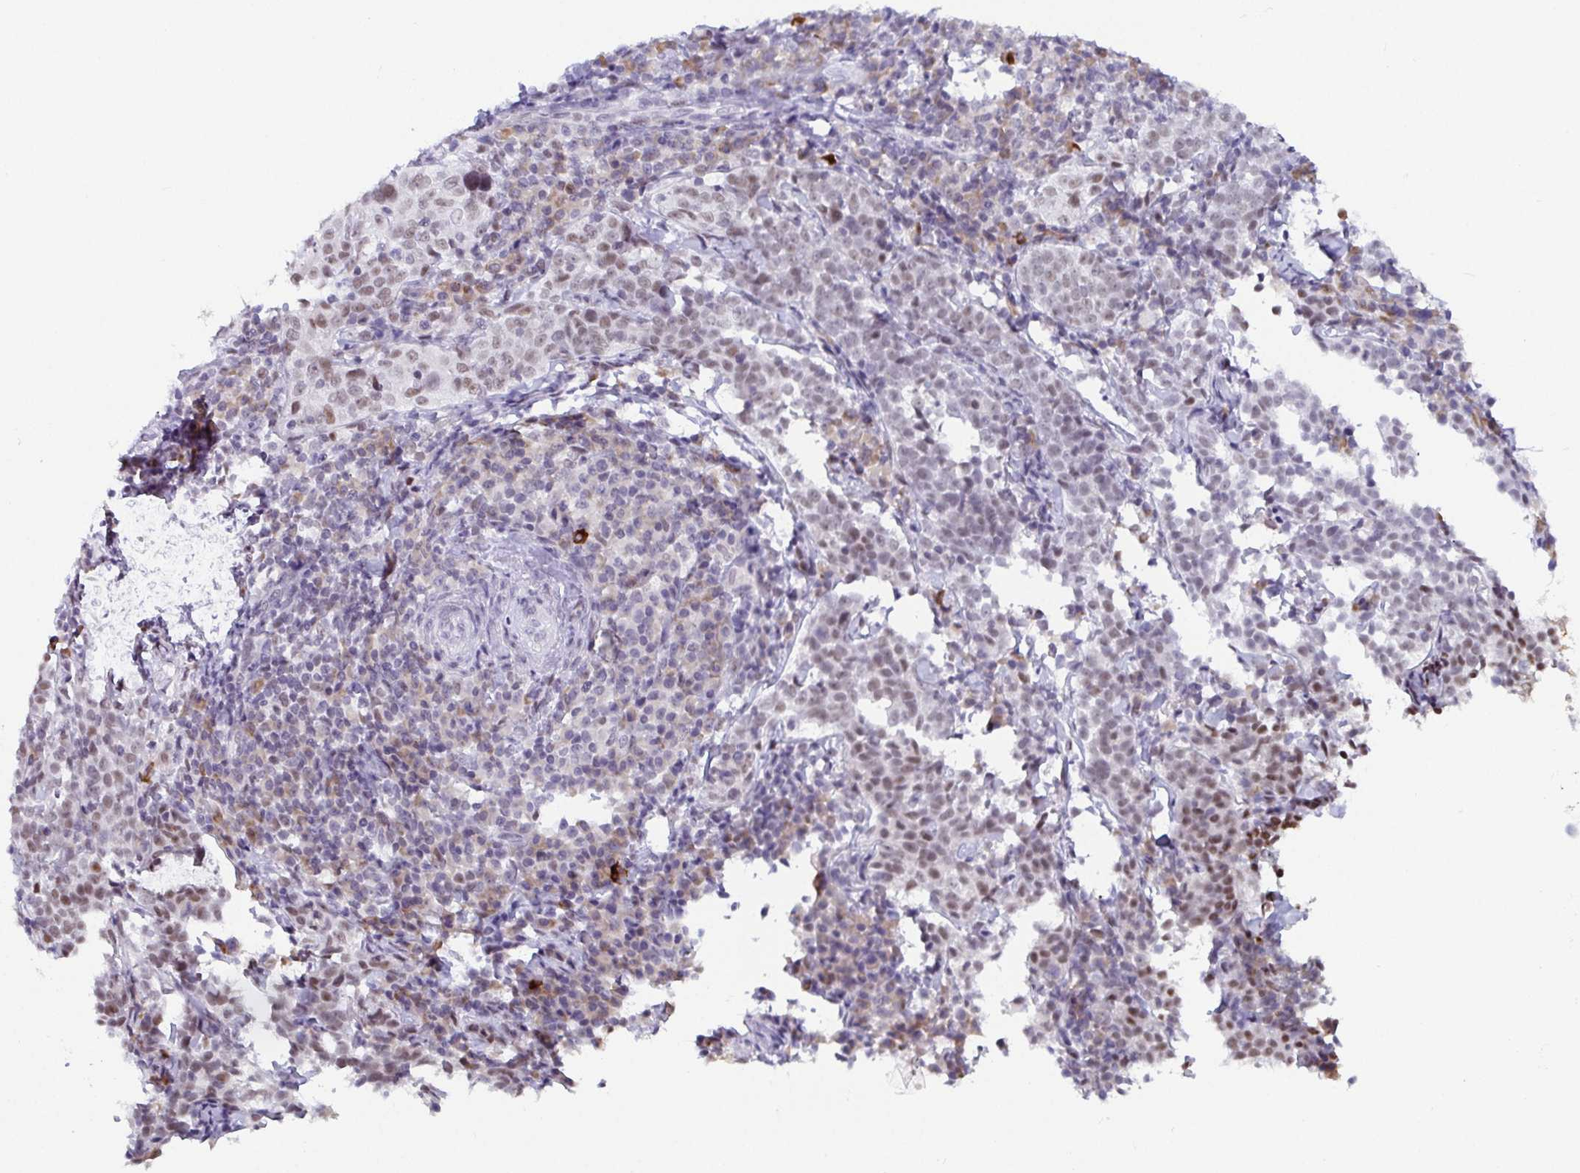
{"staining": {"intensity": "moderate", "quantity": "<25%", "location": "nuclear"}, "tissue": "cervical cancer", "cell_type": "Tumor cells", "image_type": "cancer", "snomed": [{"axis": "morphology", "description": "Squamous cell carcinoma, NOS"}, {"axis": "topography", "description": "Cervix"}], "caption": "Protein staining by IHC displays moderate nuclear expression in about <25% of tumor cells in cervical cancer (squamous cell carcinoma). (Stains: DAB (3,3'-diaminobenzidine) in brown, nuclei in blue, Microscopy: brightfield microscopy at high magnification).", "gene": "WDR72", "patient": {"sex": "female", "age": 75}}